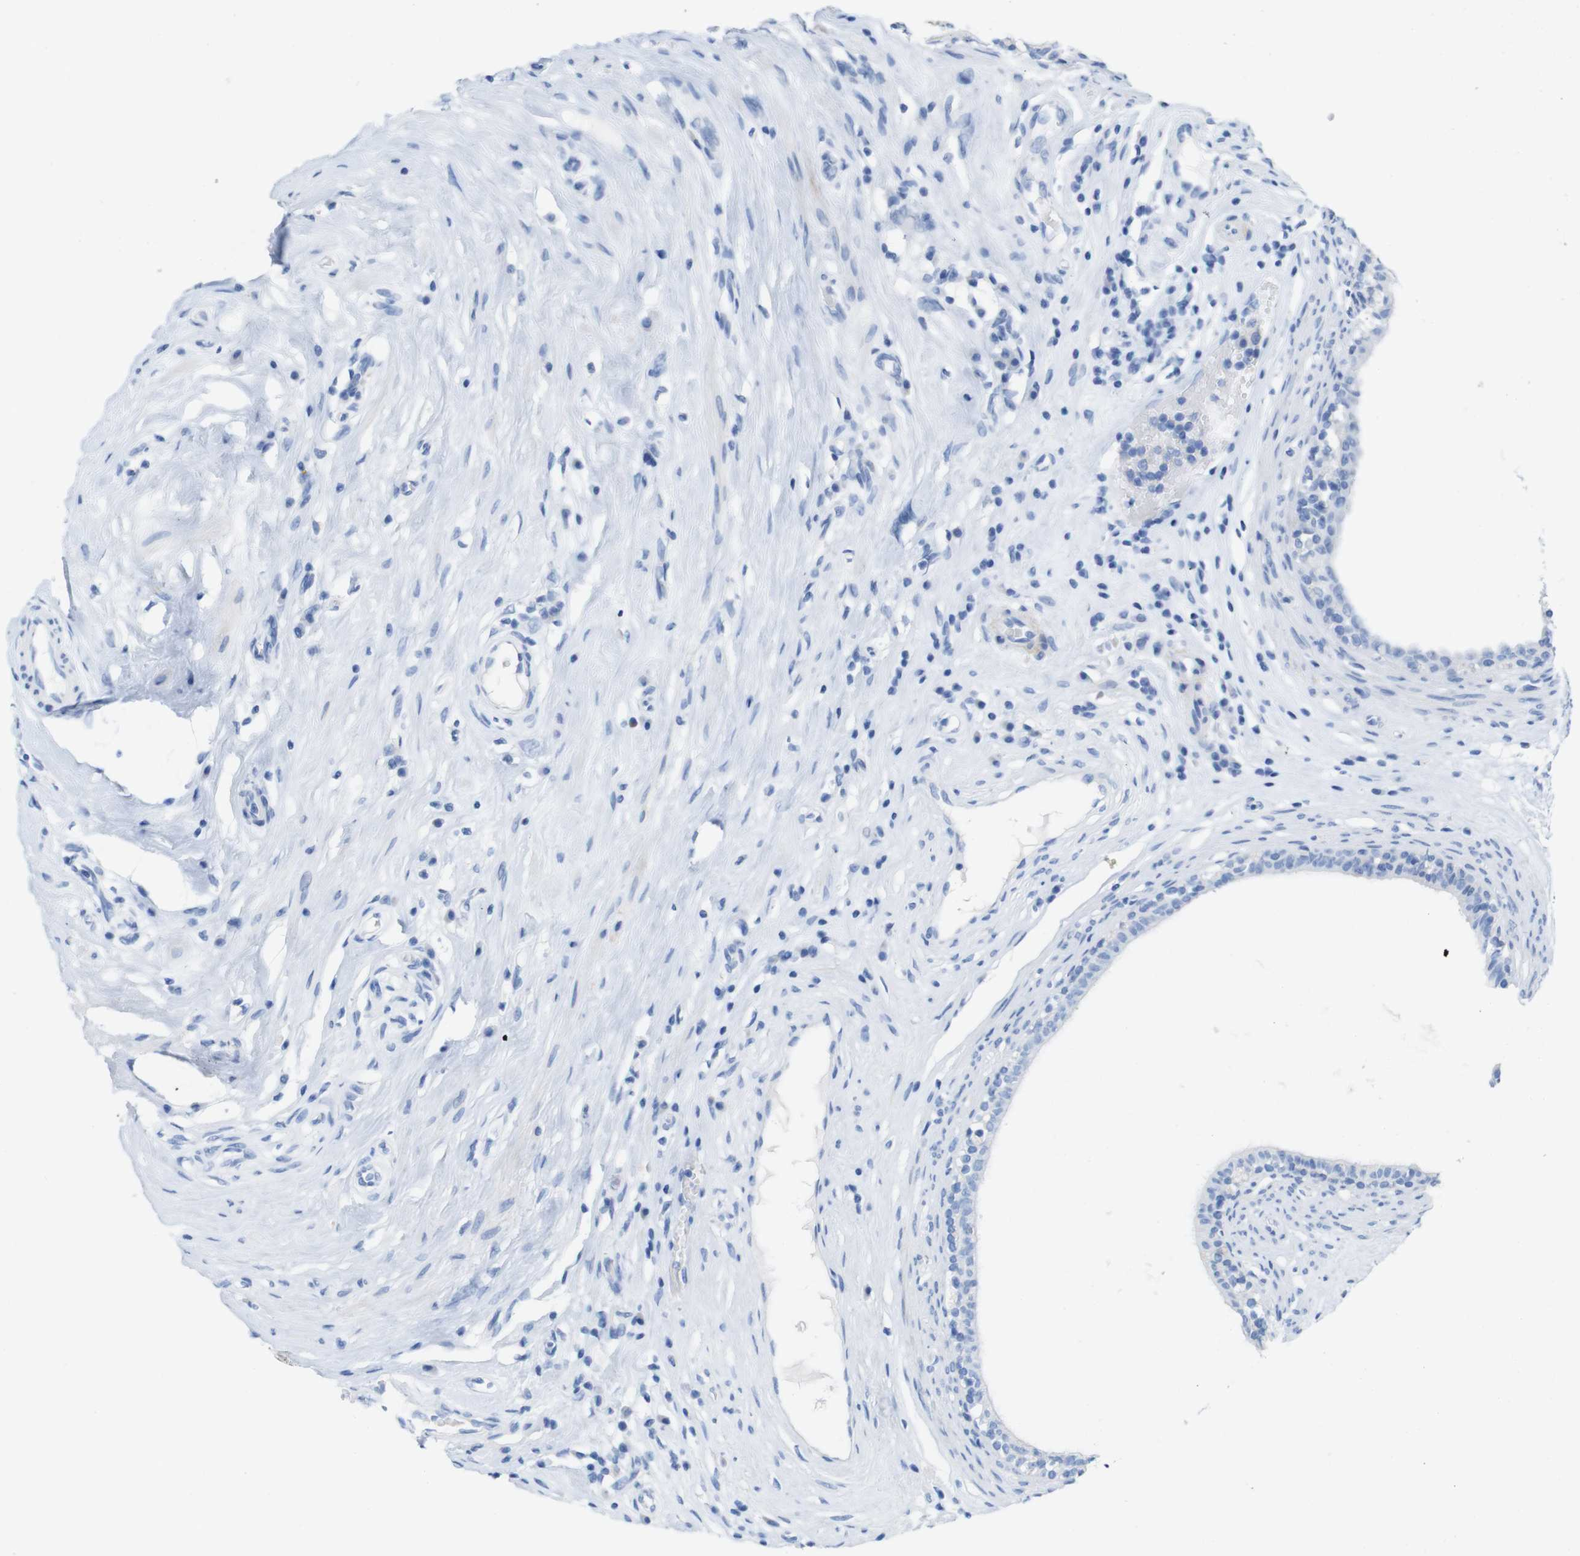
{"staining": {"intensity": "negative", "quantity": "none", "location": "none"}, "tissue": "epididymis", "cell_type": "Glandular cells", "image_type": "normal", "snomed": [{"axis": "morphology", "description": "Normal tissue, NOS"}, {"axis": "morphology", "description": "Inflammation, NOS"}, {"axis": "topography", "description": "Epididymis"}], "caption": "Immunohistochemistry (IHC) of benign epididymis demonstrates no expression in glandular cells.", "gene": "LAG3", "patient": {"sex": "male", "age": 84}}